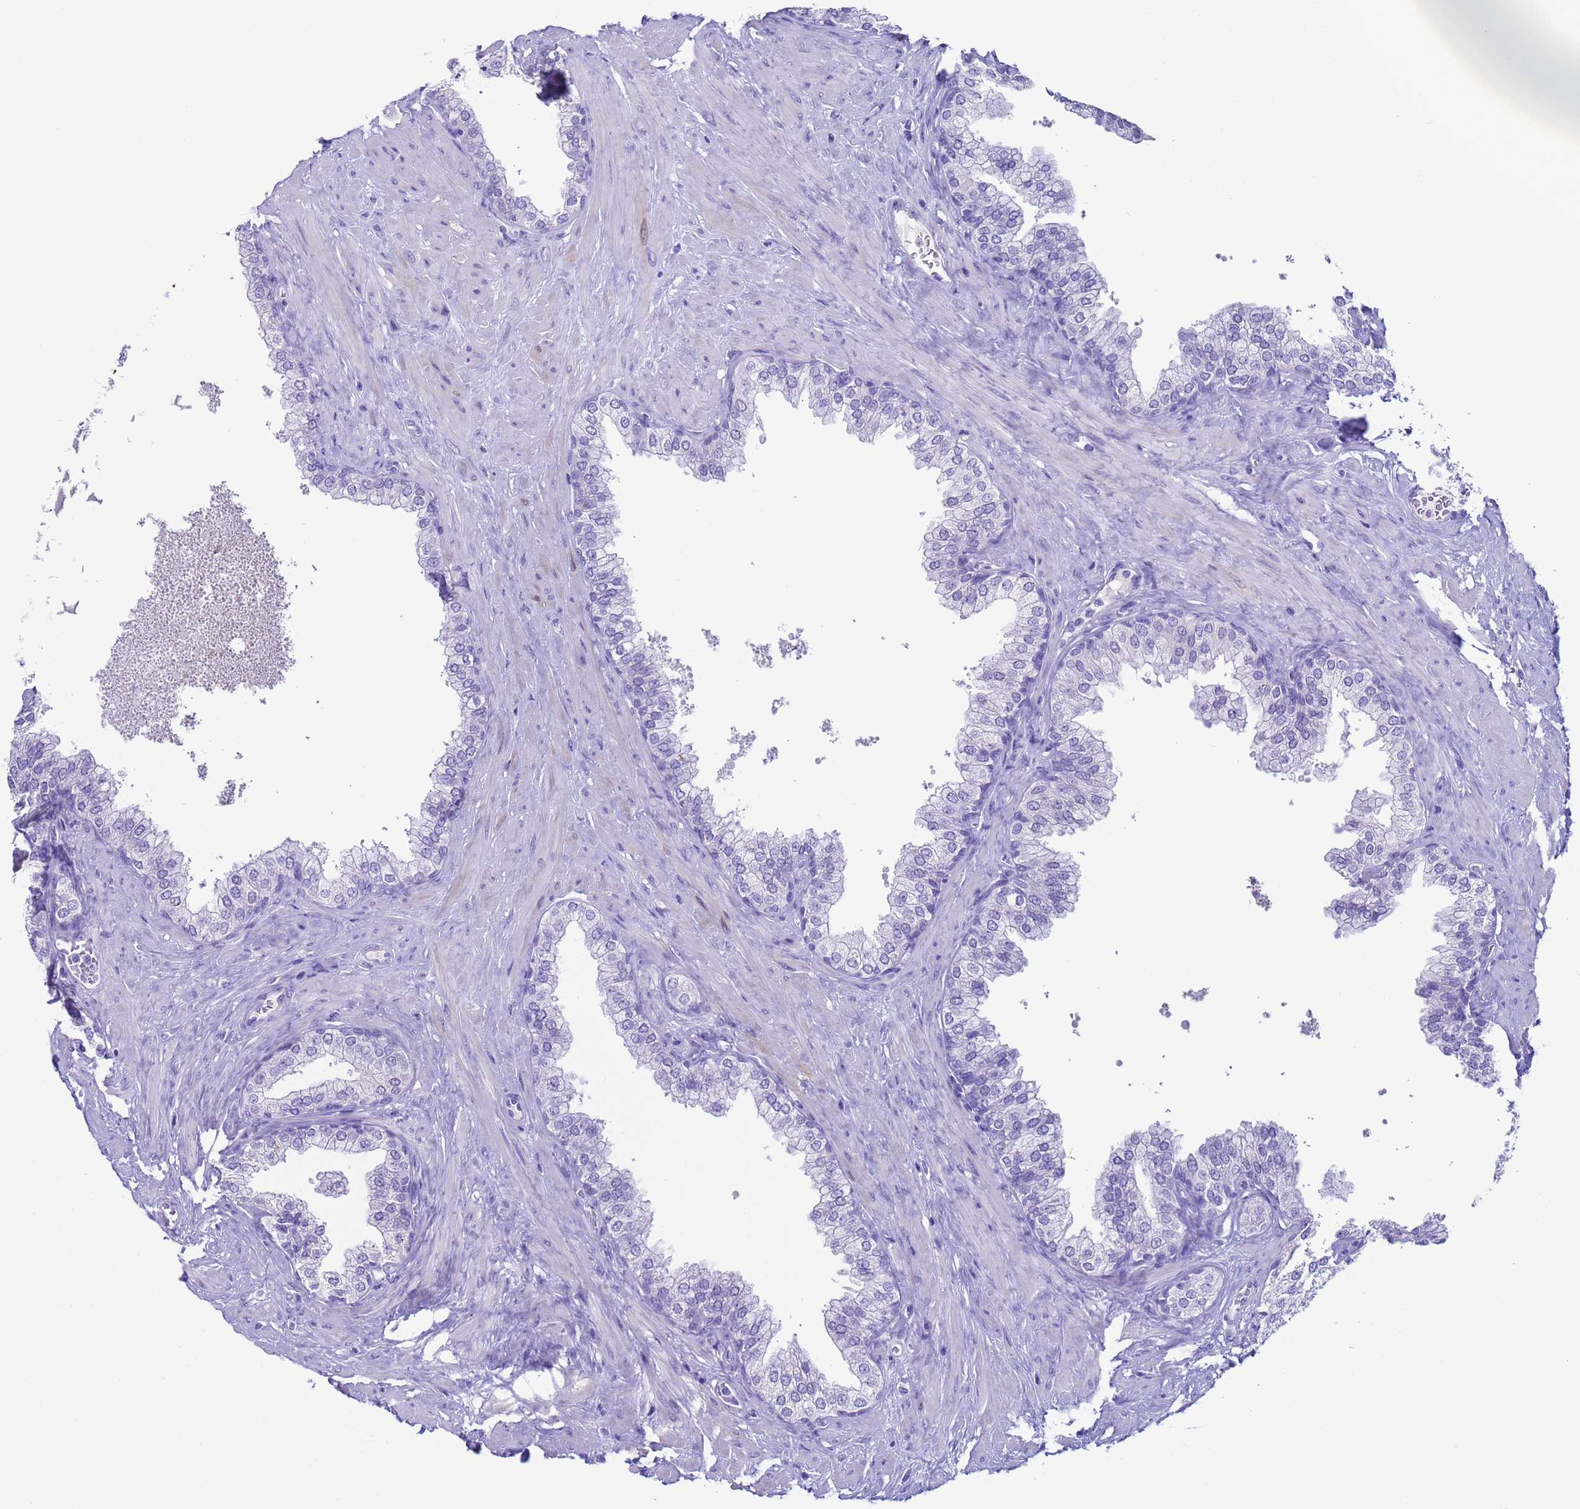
{"staining": {"intensity": "negative", "quantity": "none", "location": "none"}, "tissue": "prostate", "cell_type": "Glandular cells", "image_type": "normal", "snomed": [{"axis": "morphology", "description": "Normal tissue, NOS"}, {"axis": "morphology", "description": "Urothelial carcinoma, Low grade"}, {"axis": "topography", "description": "Urinary bladder"}, {"axis": "topography", "description": "Prostate"}], "caption": "Glandular cells show no significant protein expression in unremarkable prostate.", "gene": "CKM", "patient": {"sex": "male", "age": 60}}